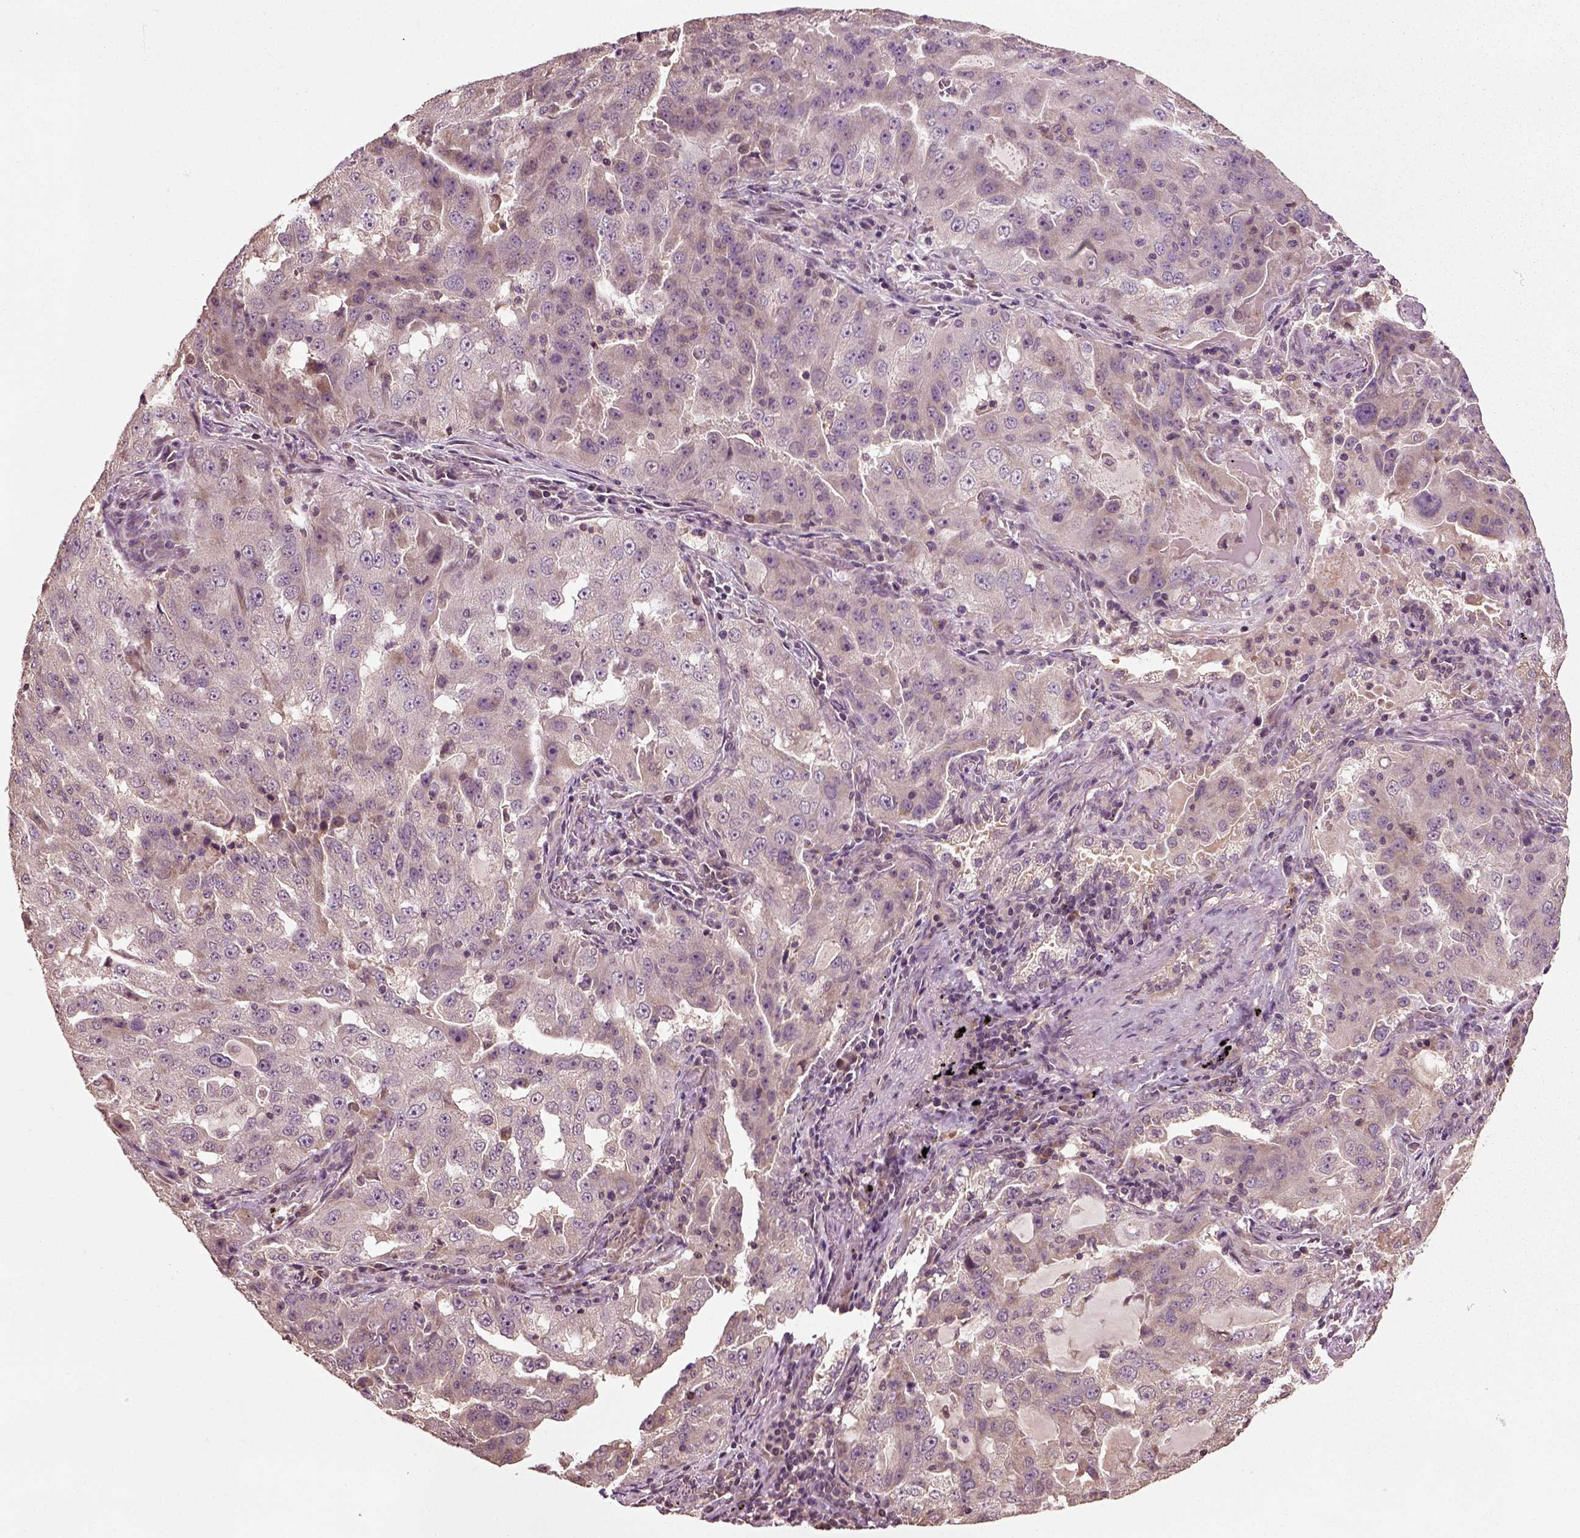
{"staining": {"intensity": "negative", "quantity": "none", "location": "none"}, "tissue": "lung cancer", "cell_type": "Tumor cells", "image_type": "cancer", "snomed": [{"axis": "morphology", "description": "Adenocarcinoma, NOS"}, {"axis": "topography", "description": "Lung"}], "caption": "This is an immunohistochemistry (IHC) photomicrograph of human adenocarcinoma (lung). There is no staining in tumor cells.", "gene": "ERV3-1", "patient": {"sex": "female", "age": 61}}